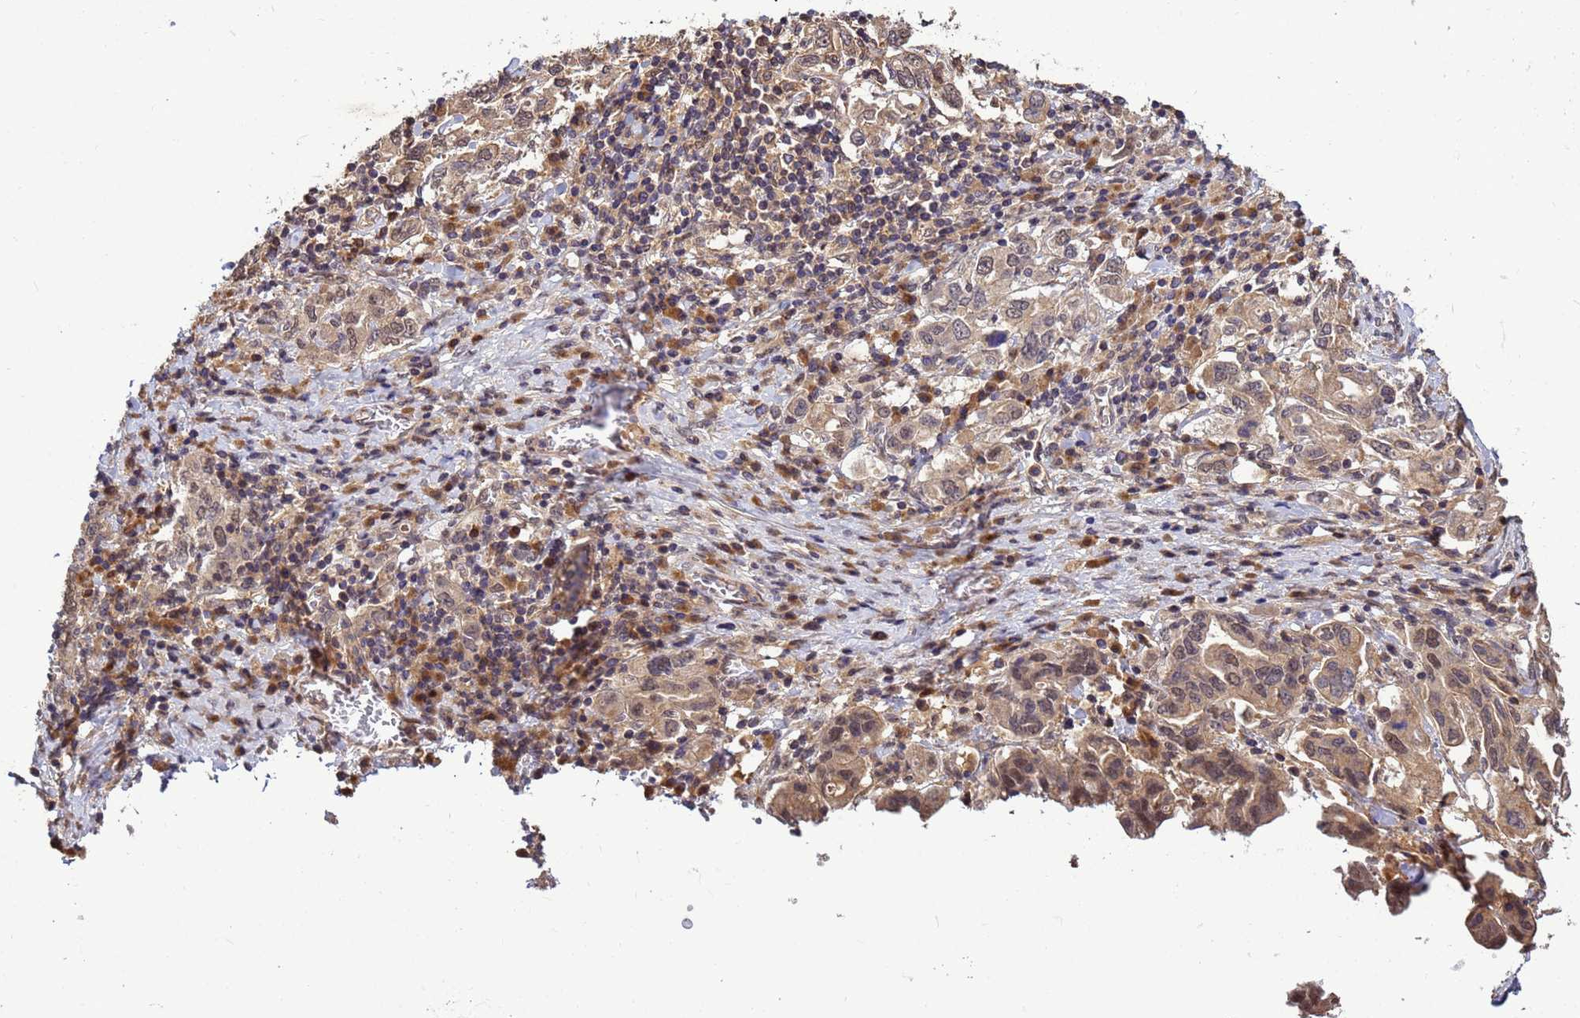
{"staining": {"intensity": "weak", "quantity": ">75%", "location": "cytoplasmic/membranous,nuclear"}, "tissue": "stomach cancer", "cell_type": "Tumor cells", "image_type": "cancer", "snomed": [{"axis": "morphology", "description": "Adenocarcinoma, NOS"}, {"axis": "topography", "description": "Stomach, upper"}, {"axis": "topography", "description": "Stomach"}], "caption": "Stomach cancer (adenocarcinoma) tissue displays weak cytoplasmic/membranous and nuclear staining in about >75% of tumor cells, visualized by immunohistochemistry. The protein of interest is shown in brown color, while the nuclei are stained blue.", "gene": "DUS4L", "patient": {"sex": "male", "age": 62}}